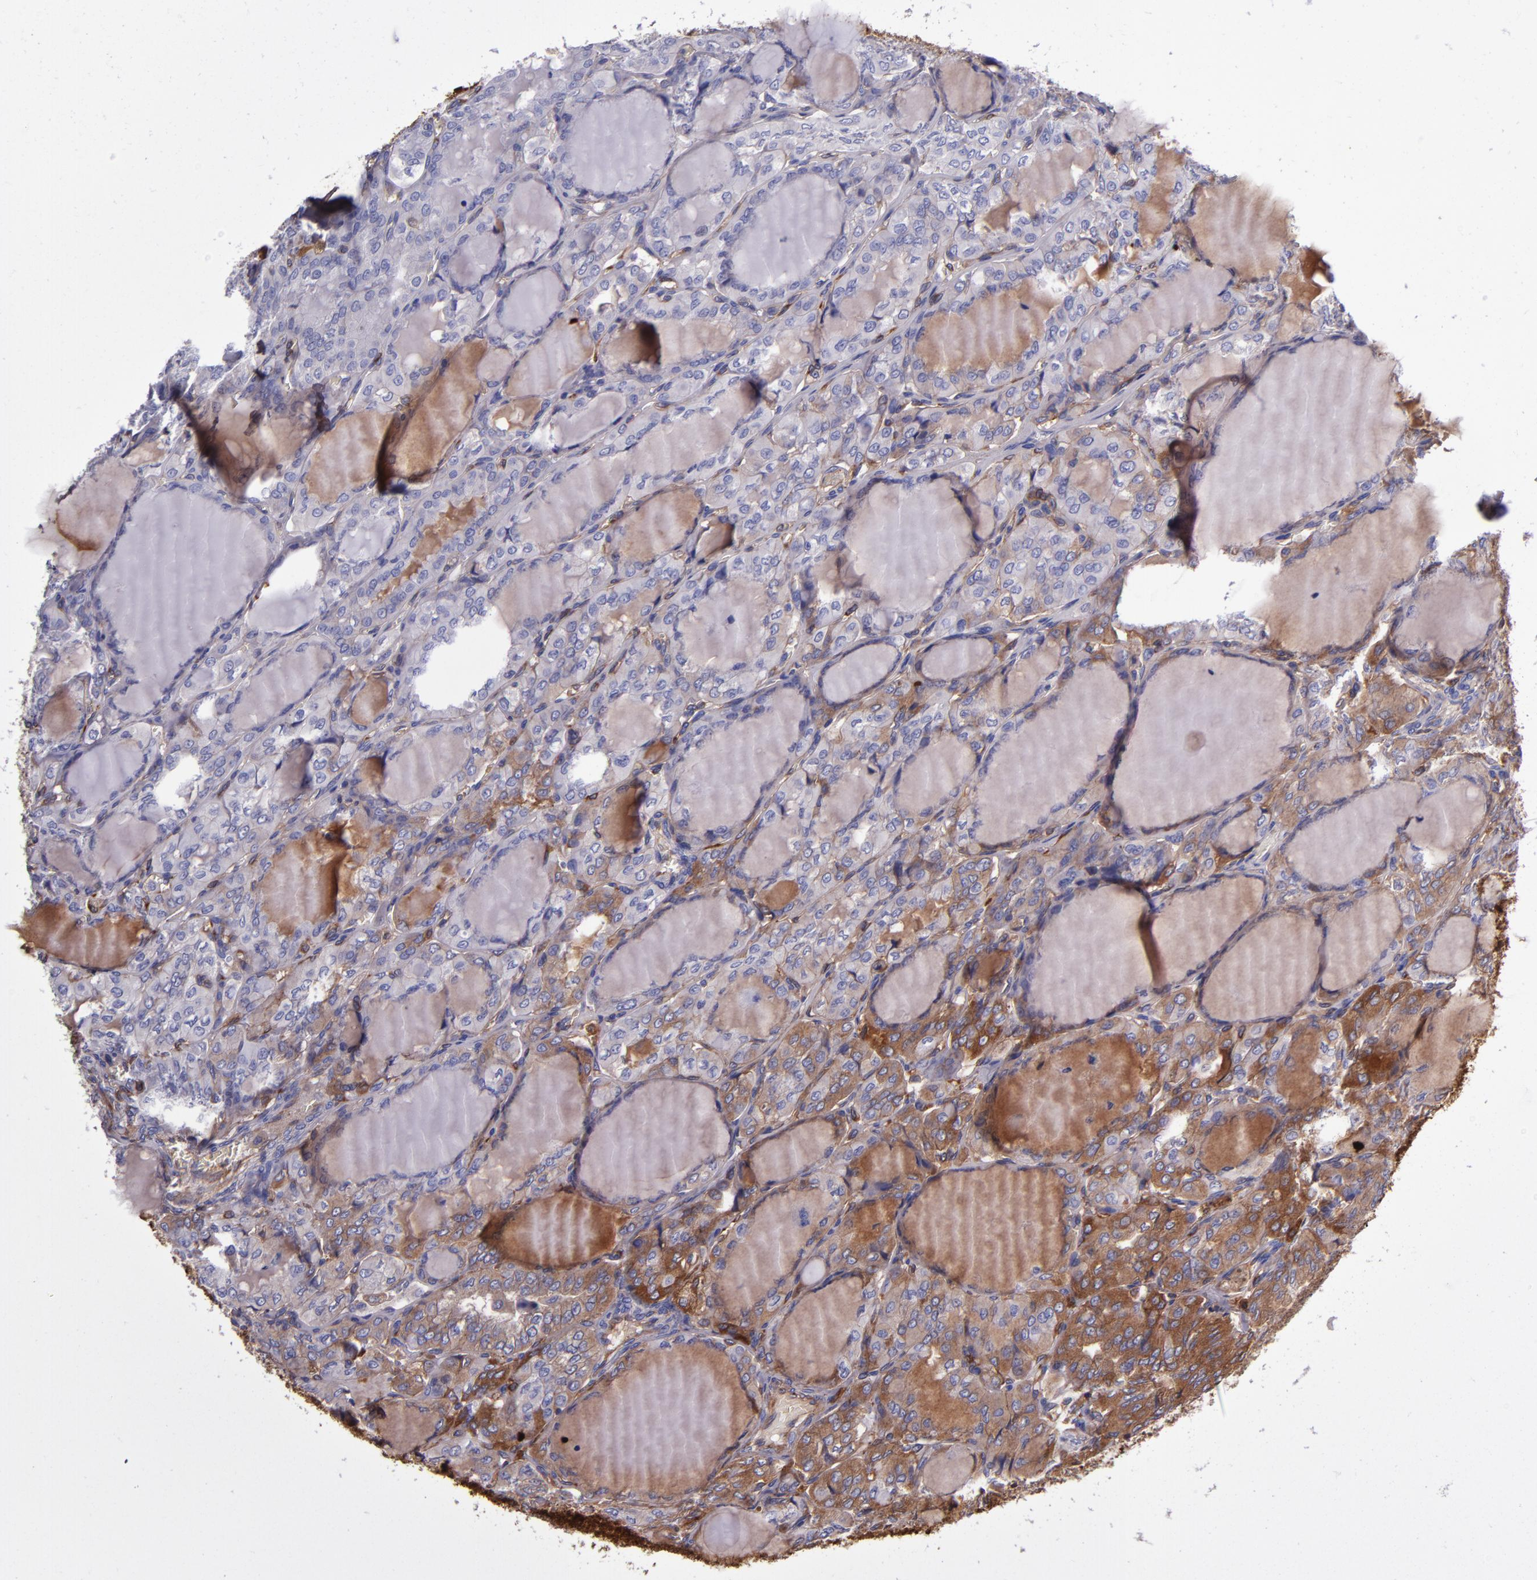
{"staining": {"intensity": "strong", "quantity": ">75%", "location": "cytoplasmic/membranous"}, "tissue": "thyroid cancer", "cell_type": "Tumor cells", "image_type": "cancer", "snomed": [{"axis": "morphology", "description": "Papillary adenocarcinoma, NOS"}, {"axis": "topography", "description": "Thyroid gland"}], "caption": "Thyroid papillary adenocarcinoma stained with a brown dye displays strong cytoplasmic/membranous positive staining in about >75% of tumor cells.", "gene": "CLEC3B", "patient": {"sex": "male", "age": 20}}